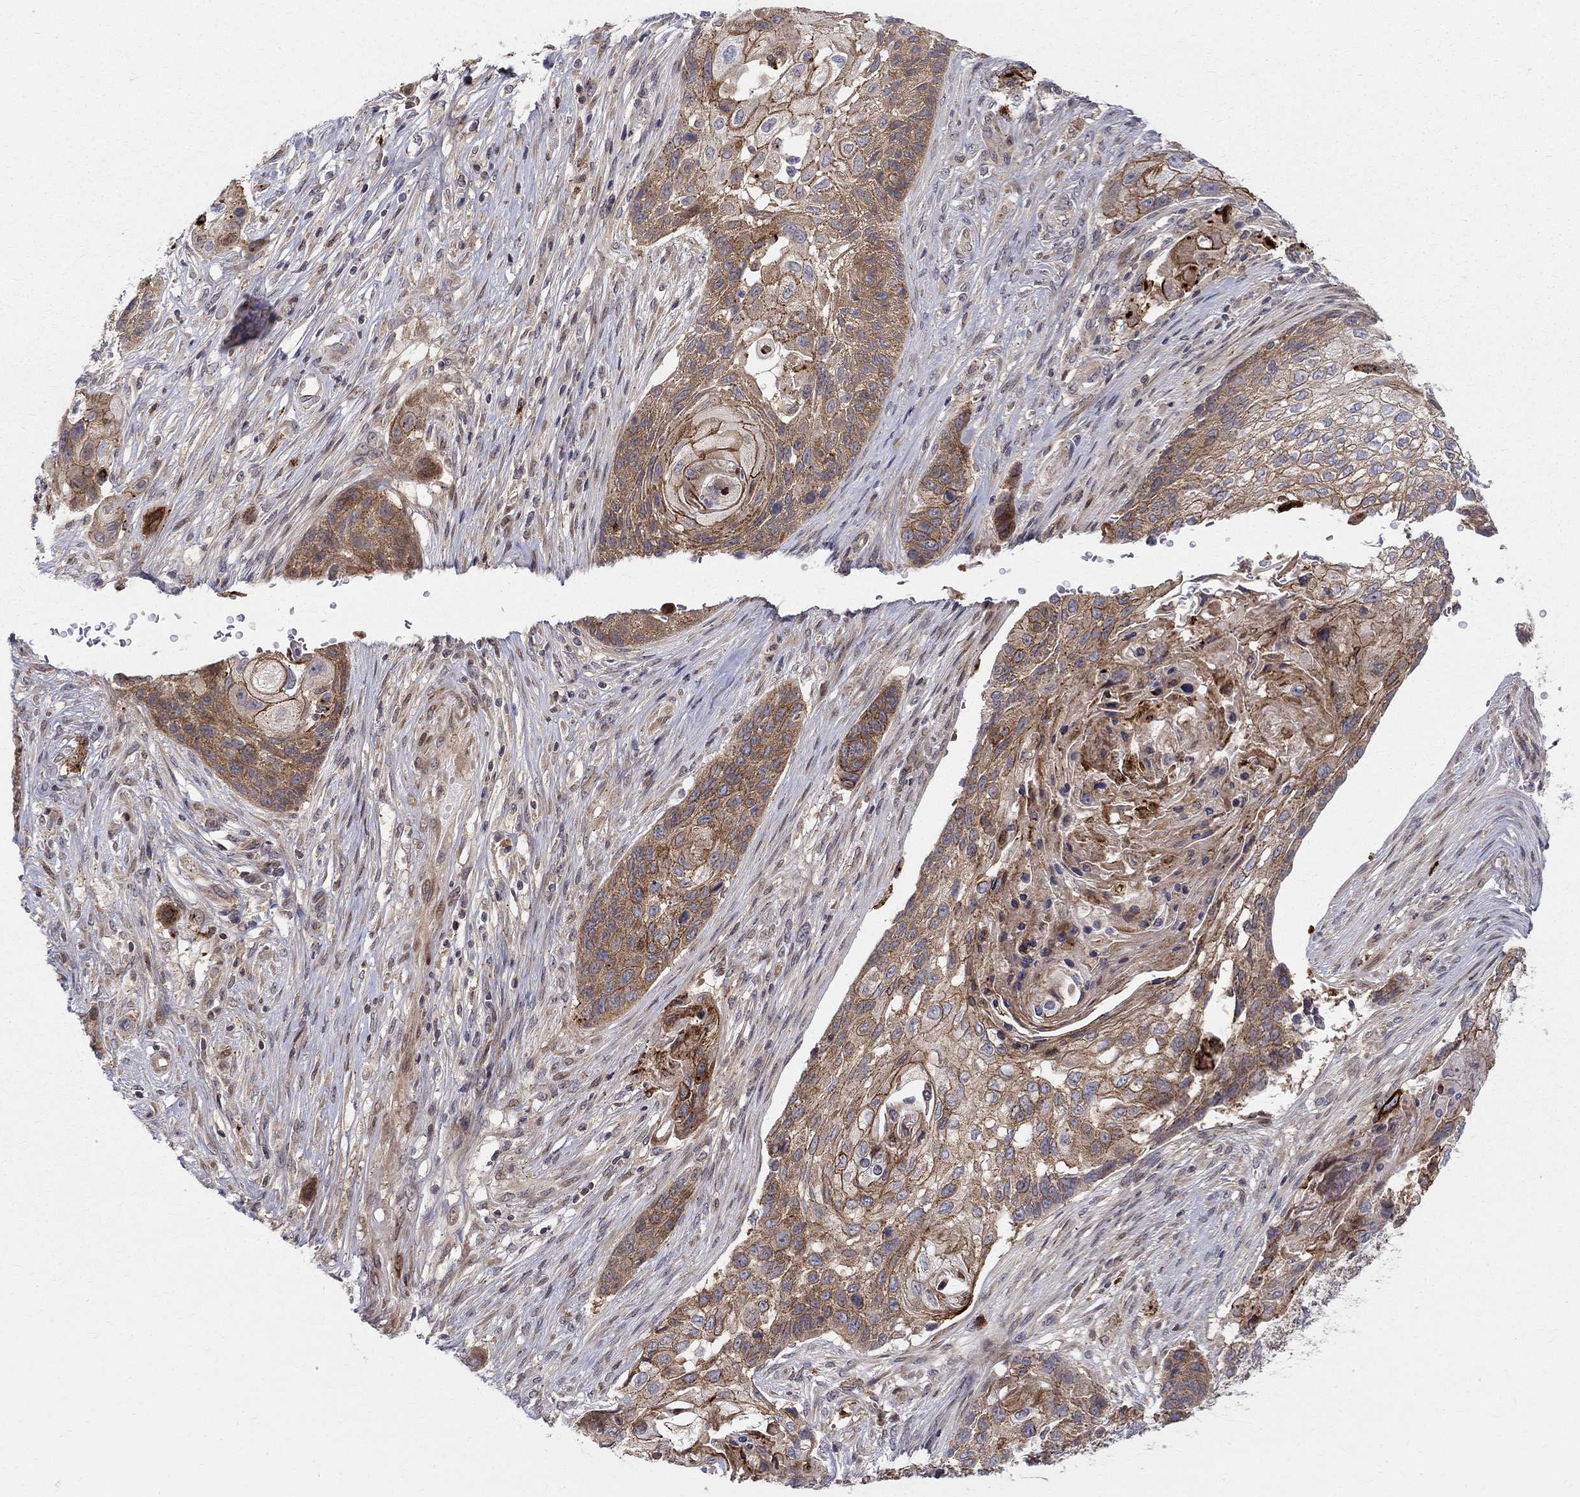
{"staining": {"intensity": "moderate", "quantity": ">75%", "location": "cytoplasmic/membranous"}, "tissue": "lung cancer", "cell_type": "Tumor cells", "image_type": "cancer", "snomed": [{"axis": "morphology", "description": "Normal tissue, NOS"}, {"axis": "morphology", "description": "Squamous cell carcinoma, NOS"}, {"axis": "topography", "description": "Bronchus"}, {"axis": "topography", "description": "Lung"}], "caption": "Immunohistochemistry (IHC) micrograph of neoplastic tissue: lung squamous cell carcinoma stained using immunohistochemistry (IHC) reveals medium levels of moderate protein expression localized specifically in the cytoplasmic/membranous of tumor cells, appearing as a cytoplasmic/membranous brown color.", "gene": "WDR19", "patient": {"sex": "male", "age": 69}}